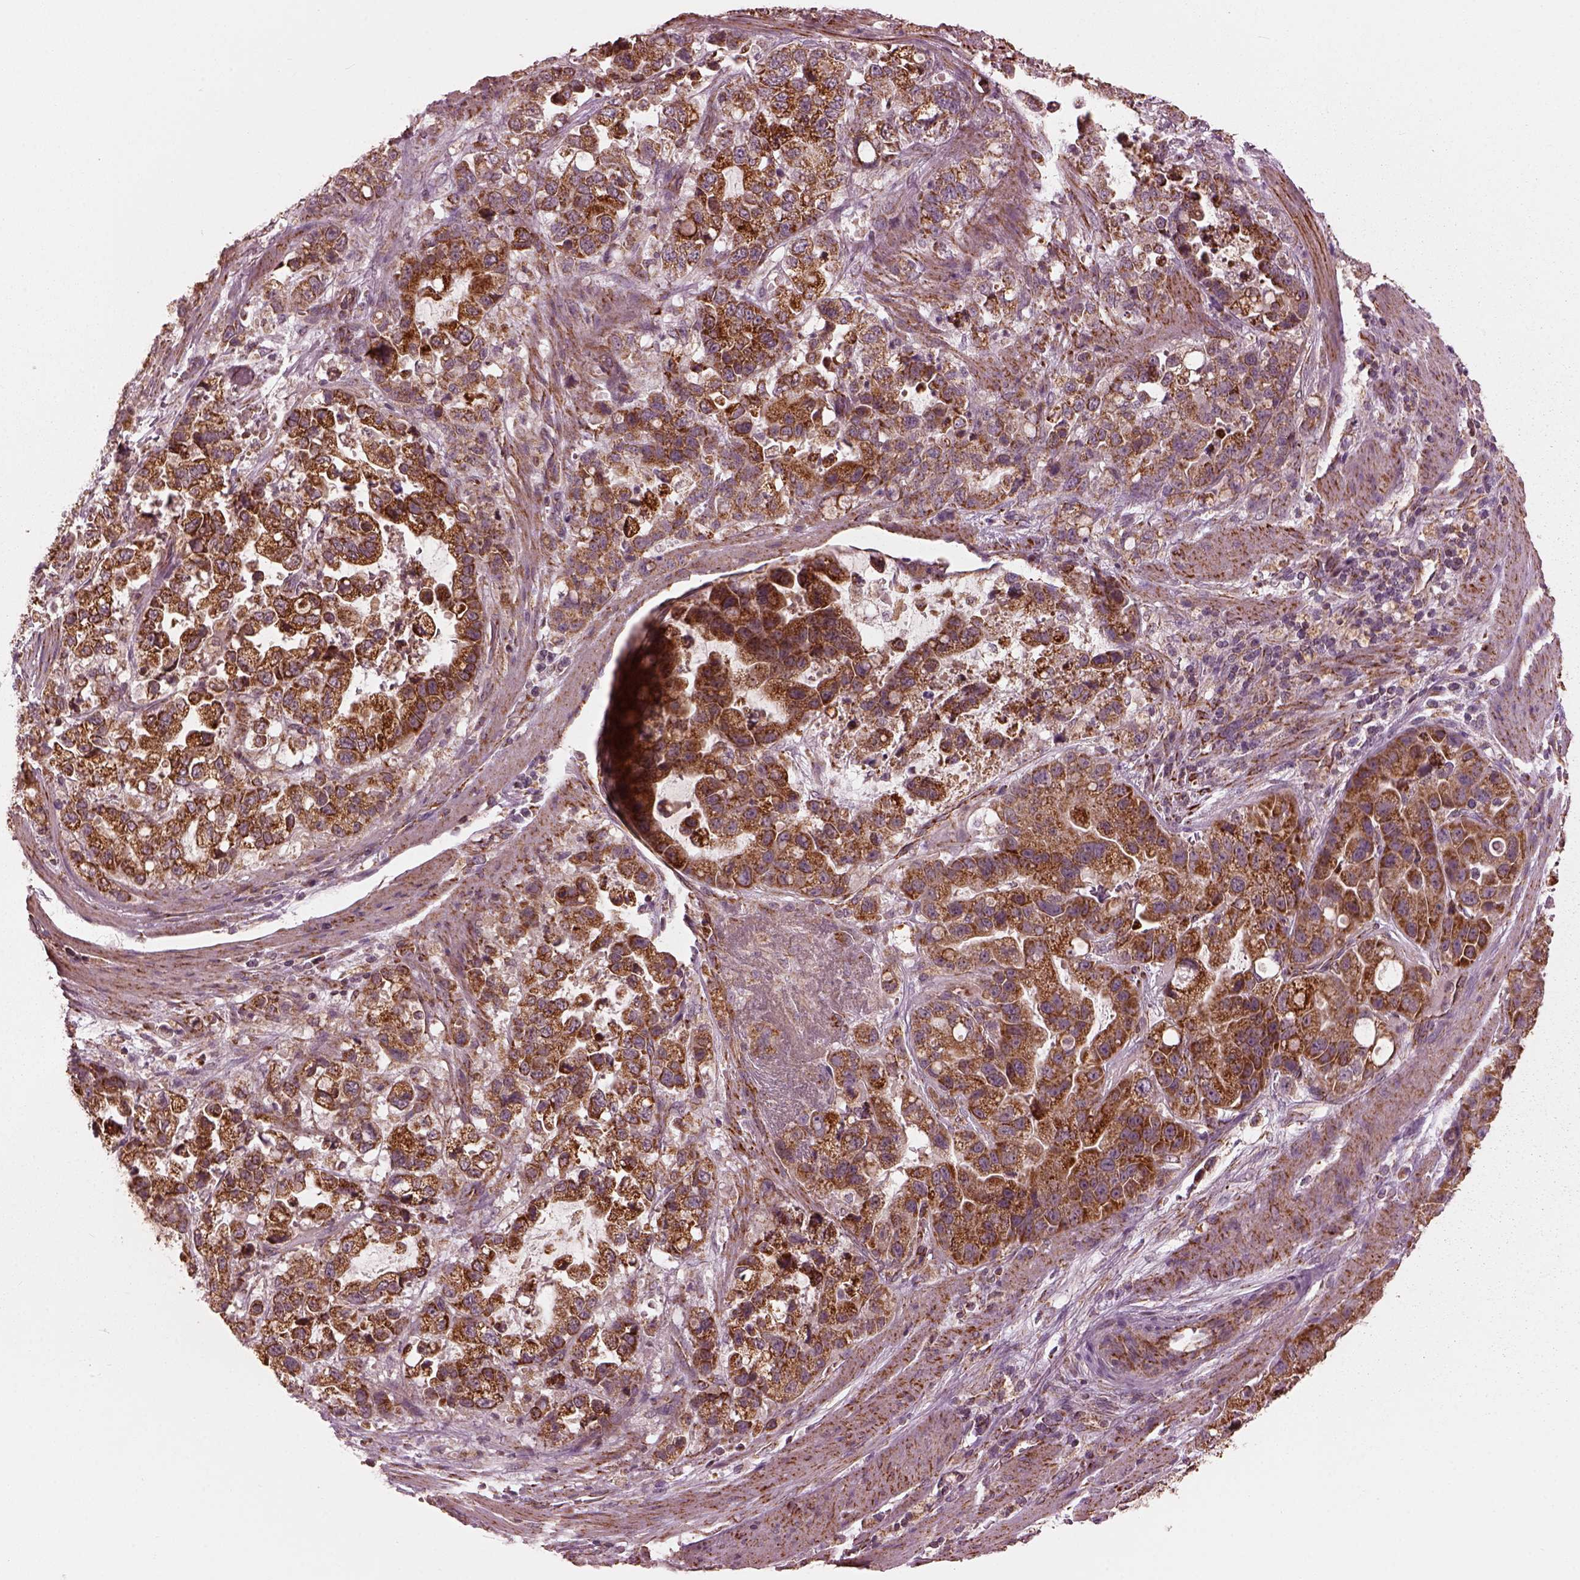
{"staining": {"intensity": "strong", "quantity": ">75%", "location": "cytoplasmic/membranous"}, "tissue": "stomach cancer", "cell_type": "Tumor cells", "image_type": "cancer", "snomed": [{"axis": "morphology", "description": "Adenocarcinoma, NOS"}, {"axis": "topography", "description": "Stomach"}], "caption": "The immunohistochemical stain shows strong cytoplasmic/membranous staining in tumor cells of stomach cancer tissue.", "gene": "NDUFB10", "patient": {"sex": "male", "age": 59}}